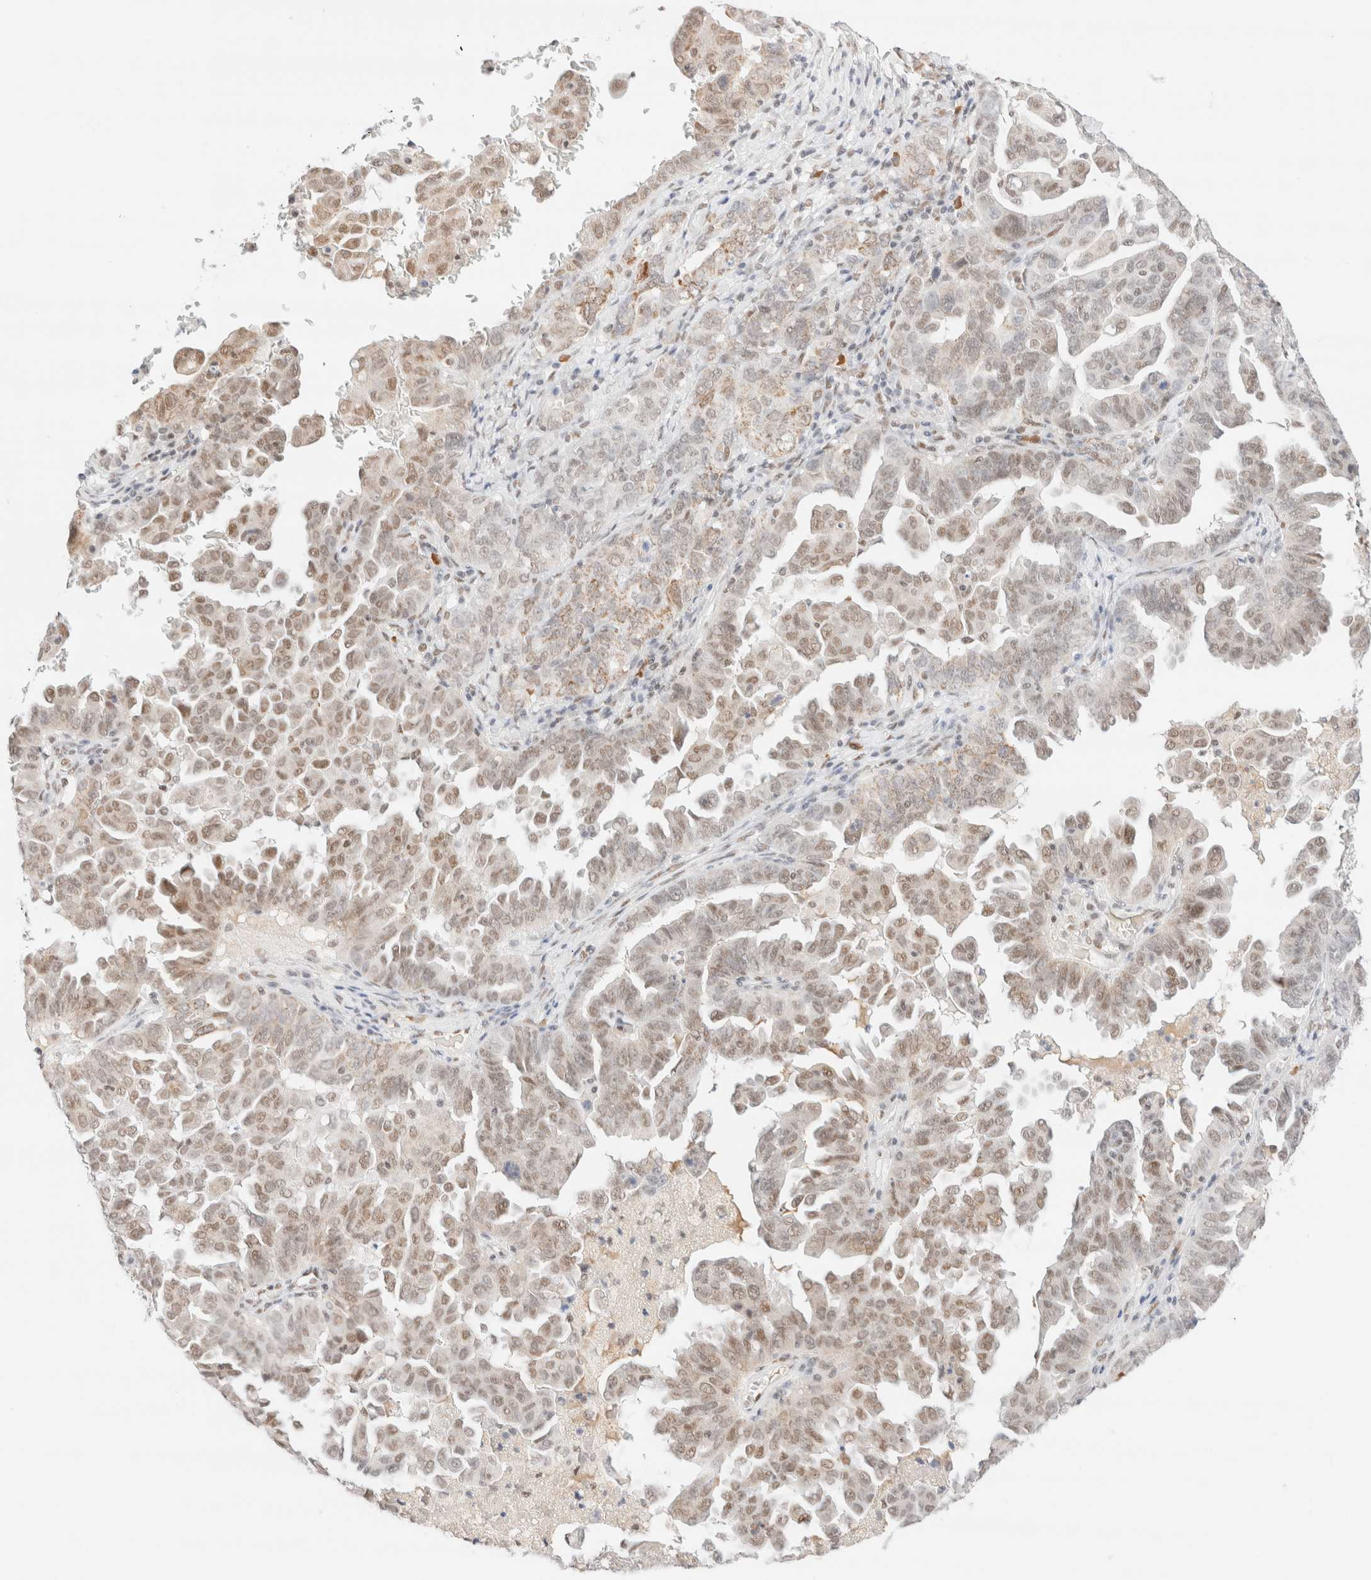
{"staining": {"intensity": "moderate", "quantity": ">75%", "location": "nuclear"}, "tissue": "ovarian cancer", "cell_type": "Tumor cells", "image_type": "cancer", "snomed": [{"axis": "morphology", "description": "Carcinoma, endometroid"}, {"axis": "topography", "description": "Ovary"}], "caption": "The immunohistochemical stain highlights moderate nuclear staining in tumor cells of ovarian endometroid carcinoma tissue.", "gene": "CIC", "patient": {"sex": "female", "age": 62}}